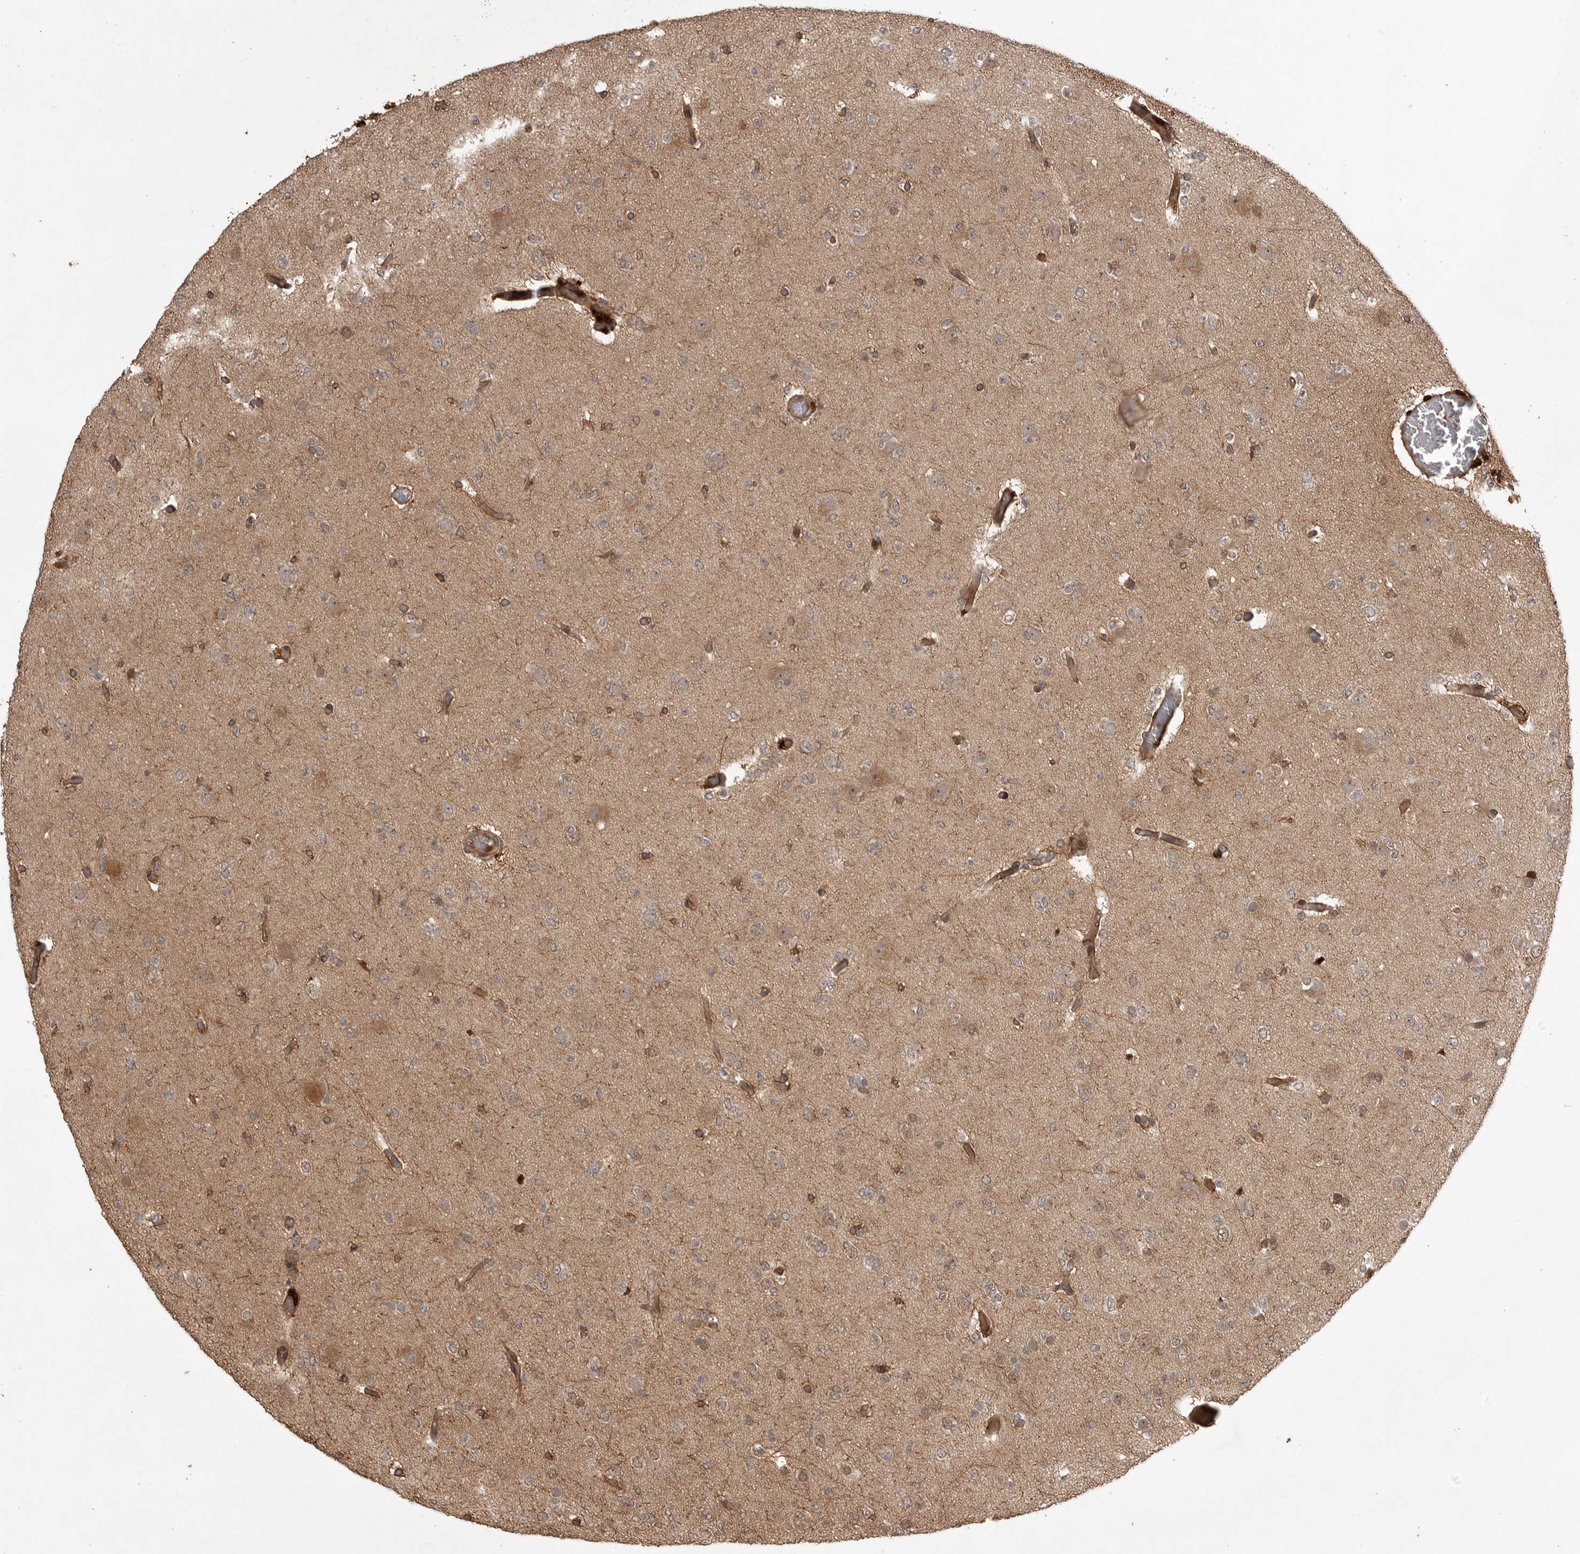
{"staining": {"intensity": "moderate", "quantity": "<25%", "location": "cytoplasmic/membranous"}, "tissue": "glioma", "cell_type": "Tumor cells", "image_type": "cancer", "snomed": [{"axis": "morphology", "description": "Glioma, malignant, Low grade"}, {"axis": "topography", "description": "Brain"}], "caption": "Malignant glioma (low-grade) tissue reveals moderate cytoplasmic/membranous staining in about <25% of tumor cells", "gene": "AKAP7", "patient": {"sex": "female", "age": 22}}